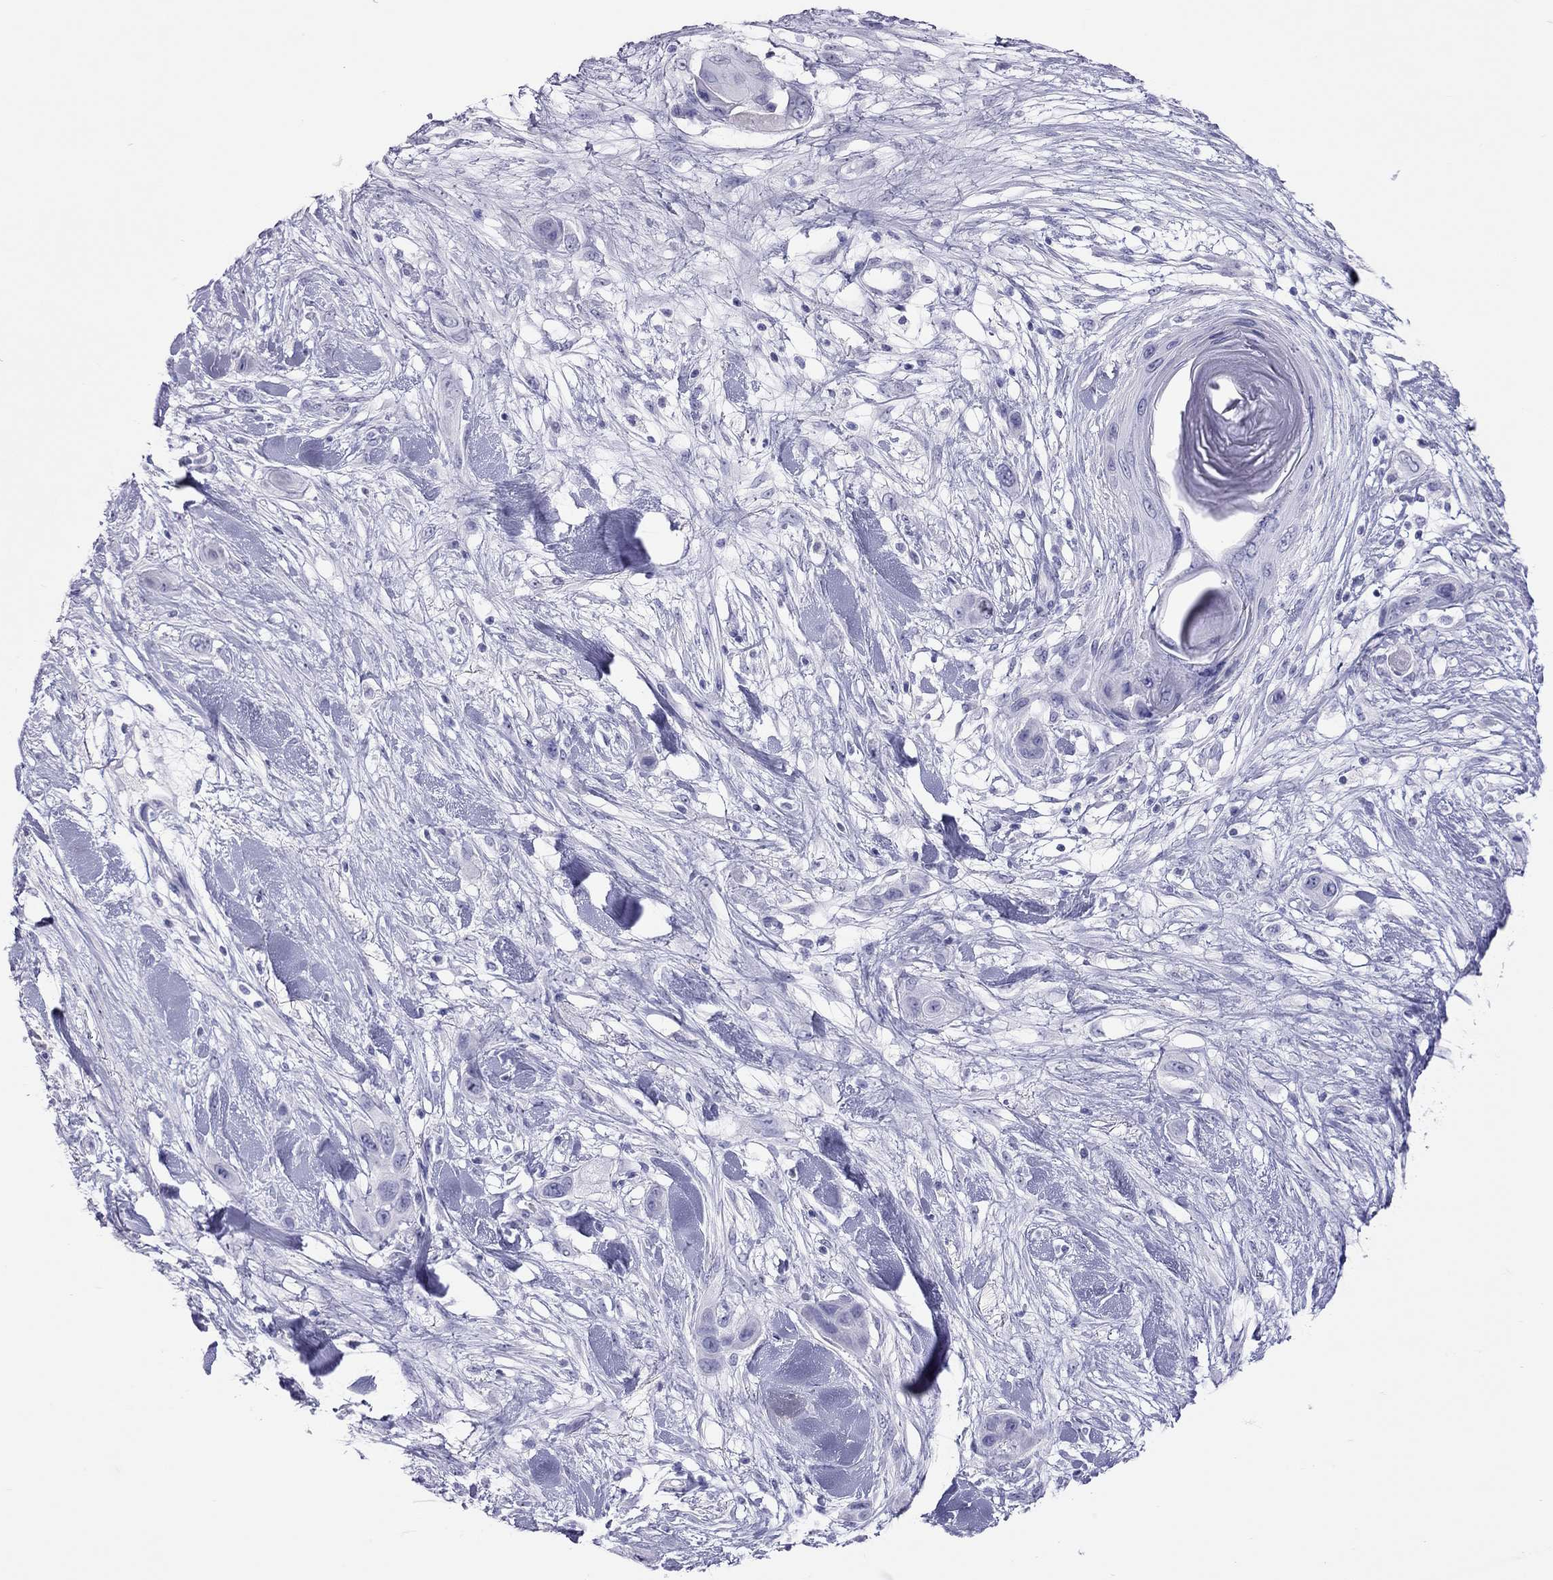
{"staining": {"intensity": "negative", "quantity": "none", "location": "none"}, "tissue": "skin cancer", "cell_type": "Tumor cells", "image_type": "cancer", "snomed": [{"axis": "morphology", "description": "Squamous cell carcinoma, NOS"}, {"axis": "topography", "description": "Skin"}], "caption": "This is an immunohistochemistry micrograph of human skin cancer. There is no staining in tumor cells.", "gene": "STAG3", "patient": {"sex": "male", "age": 79}}